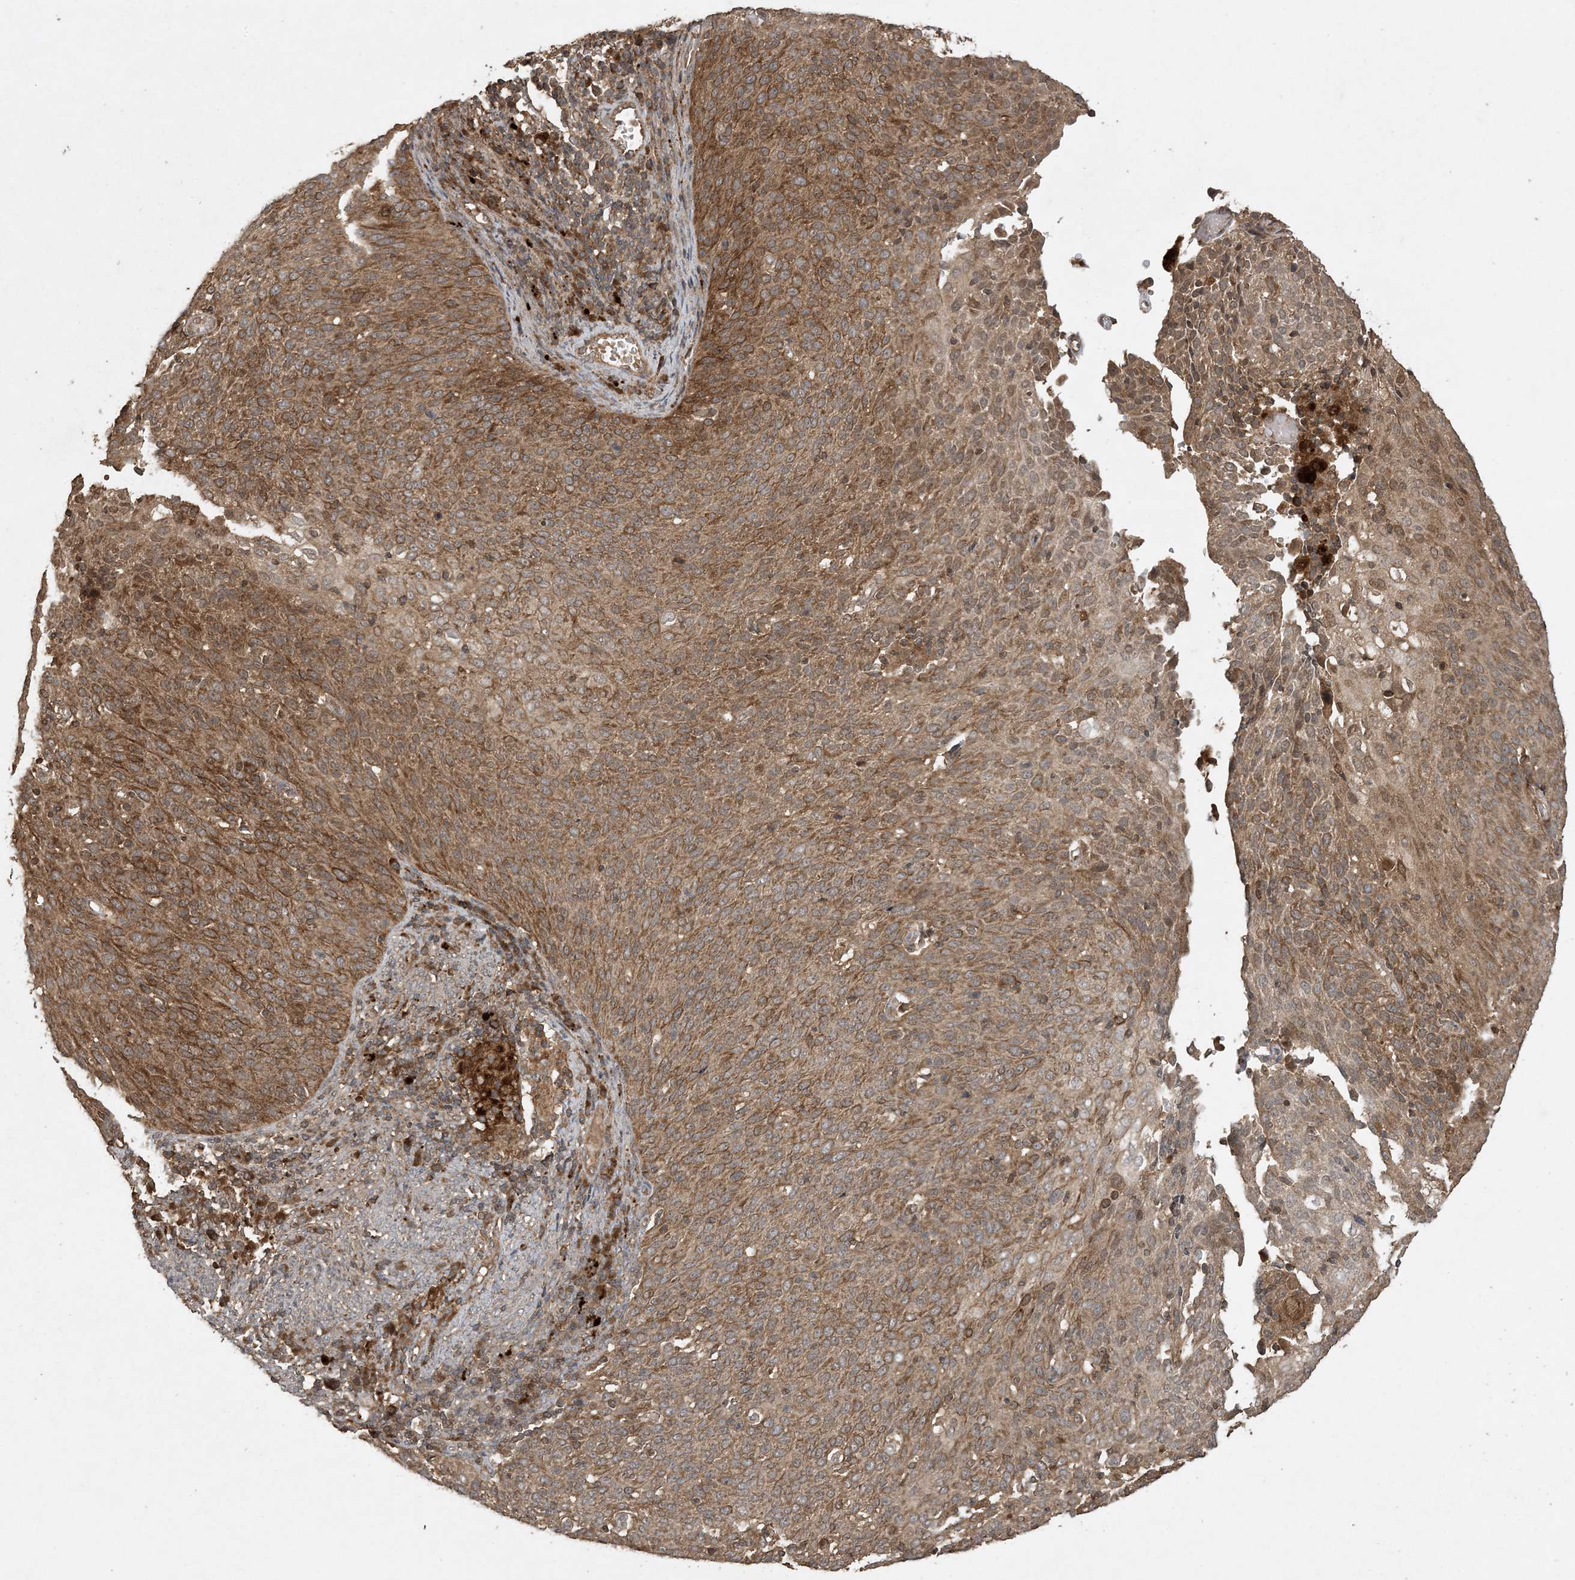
{"staining": {"intensity": "moderate", "quantity": ">75%", "location": "cytoplasmic/membranous"}, "tissue": "cervical cancer", "cell_type": "Tumor cells", "image_type": "cancer", "snomed": [{"axis": "morphology", "description": "Squamous cell carcinoma, NOS"}, {"axis": "topography", "description": "Cervix"}], "caption": "Immunohistochemistry (DAB) staining of cervical squamous cell carcinoma shows moderate cytoplasmic/membranous protein expression in about >75% of tumor cells.", "gene": "EFCAB8", "patient": {"sex": "female", "age": 38}}